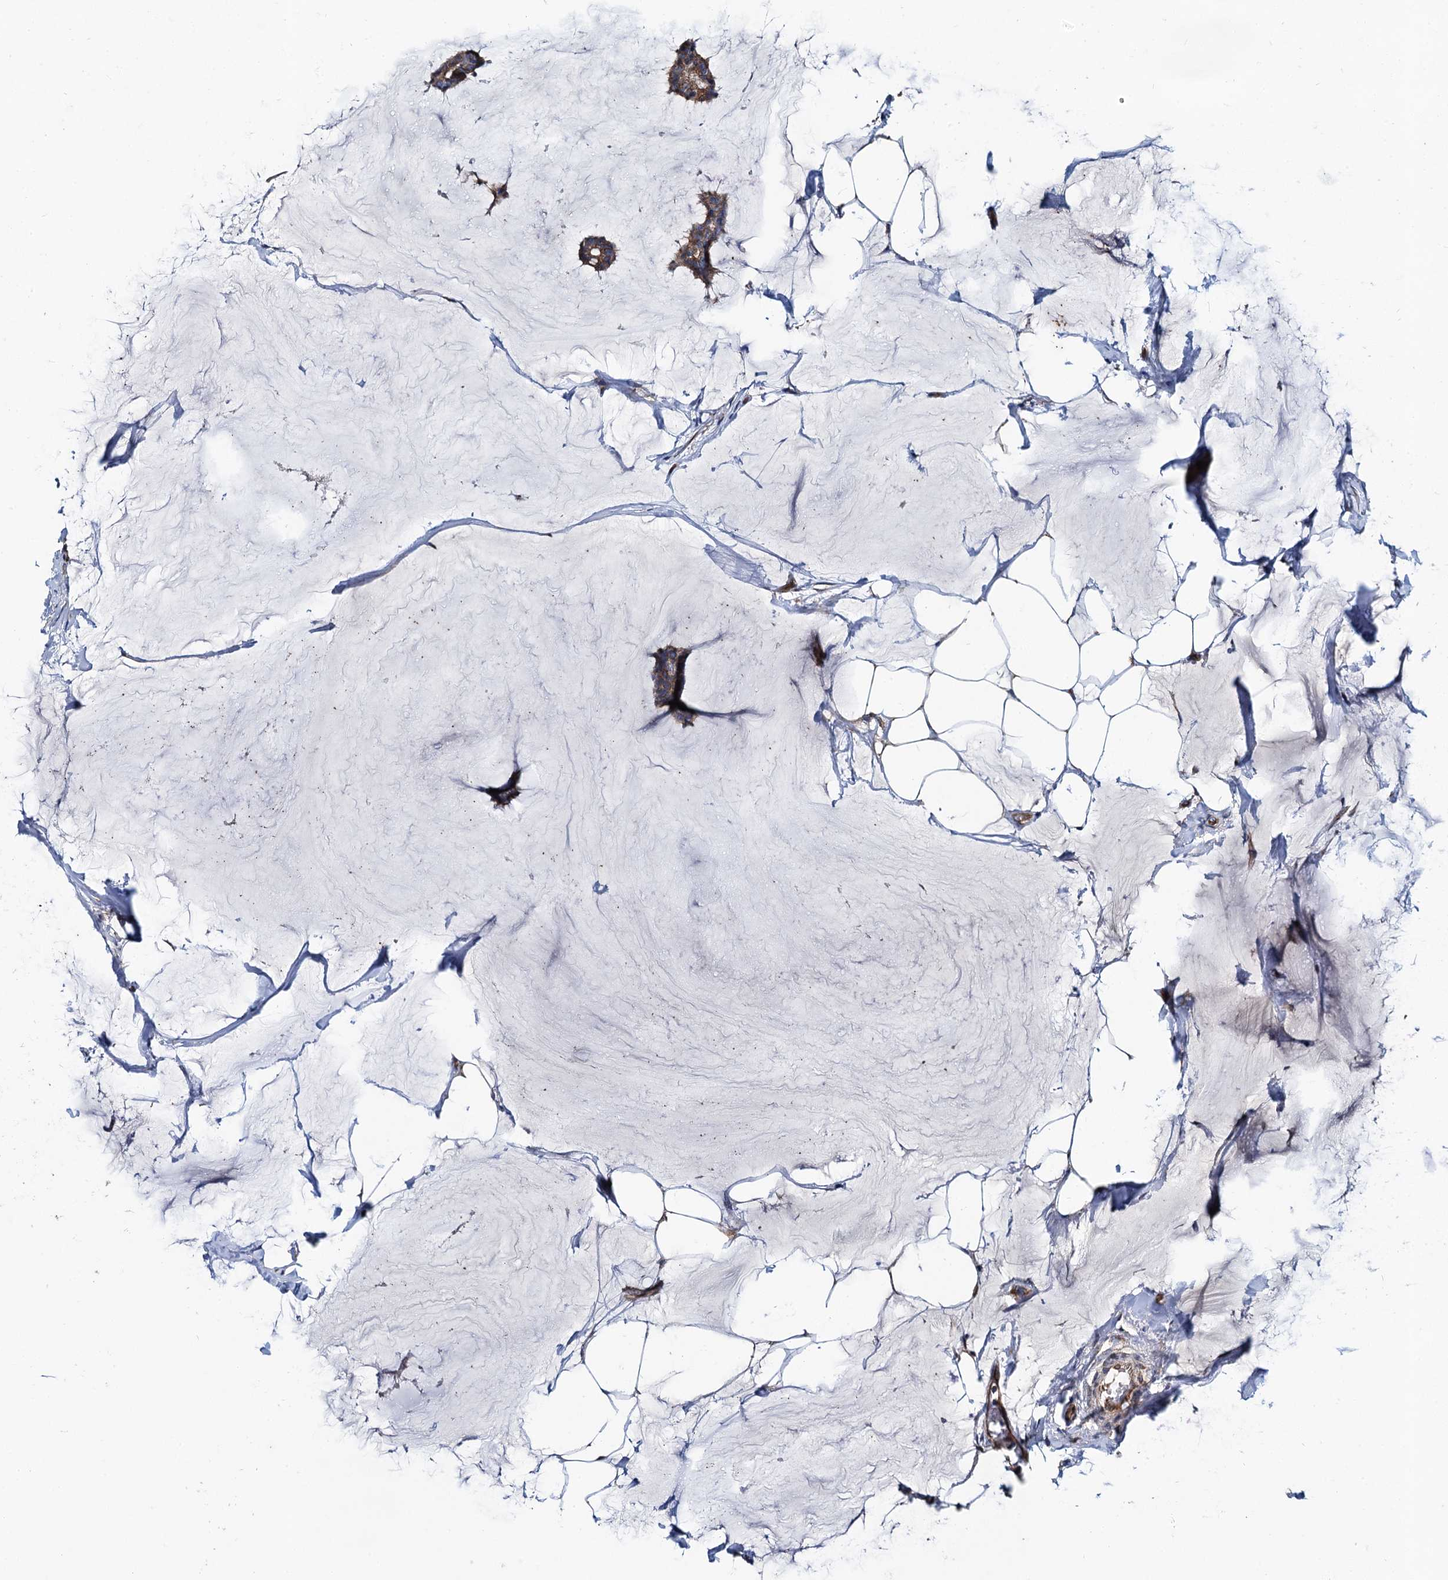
{"staining": {"intensity": "weak", "quantity": ">75%", "location": "cytoplasmic/membranous"}, "tissue": "breast cancer", "cell_type": "Tumor cells", "image_type": "cancer", "snomed": [{"axis": "morphology", "description": "Duct carcinoma"}, {"axis": "topography", "description": "Breast"}], "caption": "IHC of human breast intraductal carcinoma exhibits low levels of weak cytoplasmic/membranous expression in about >75% of tumor cells.", "gene": "NGRN", "patient": {"sex": "female", "age": 93}}